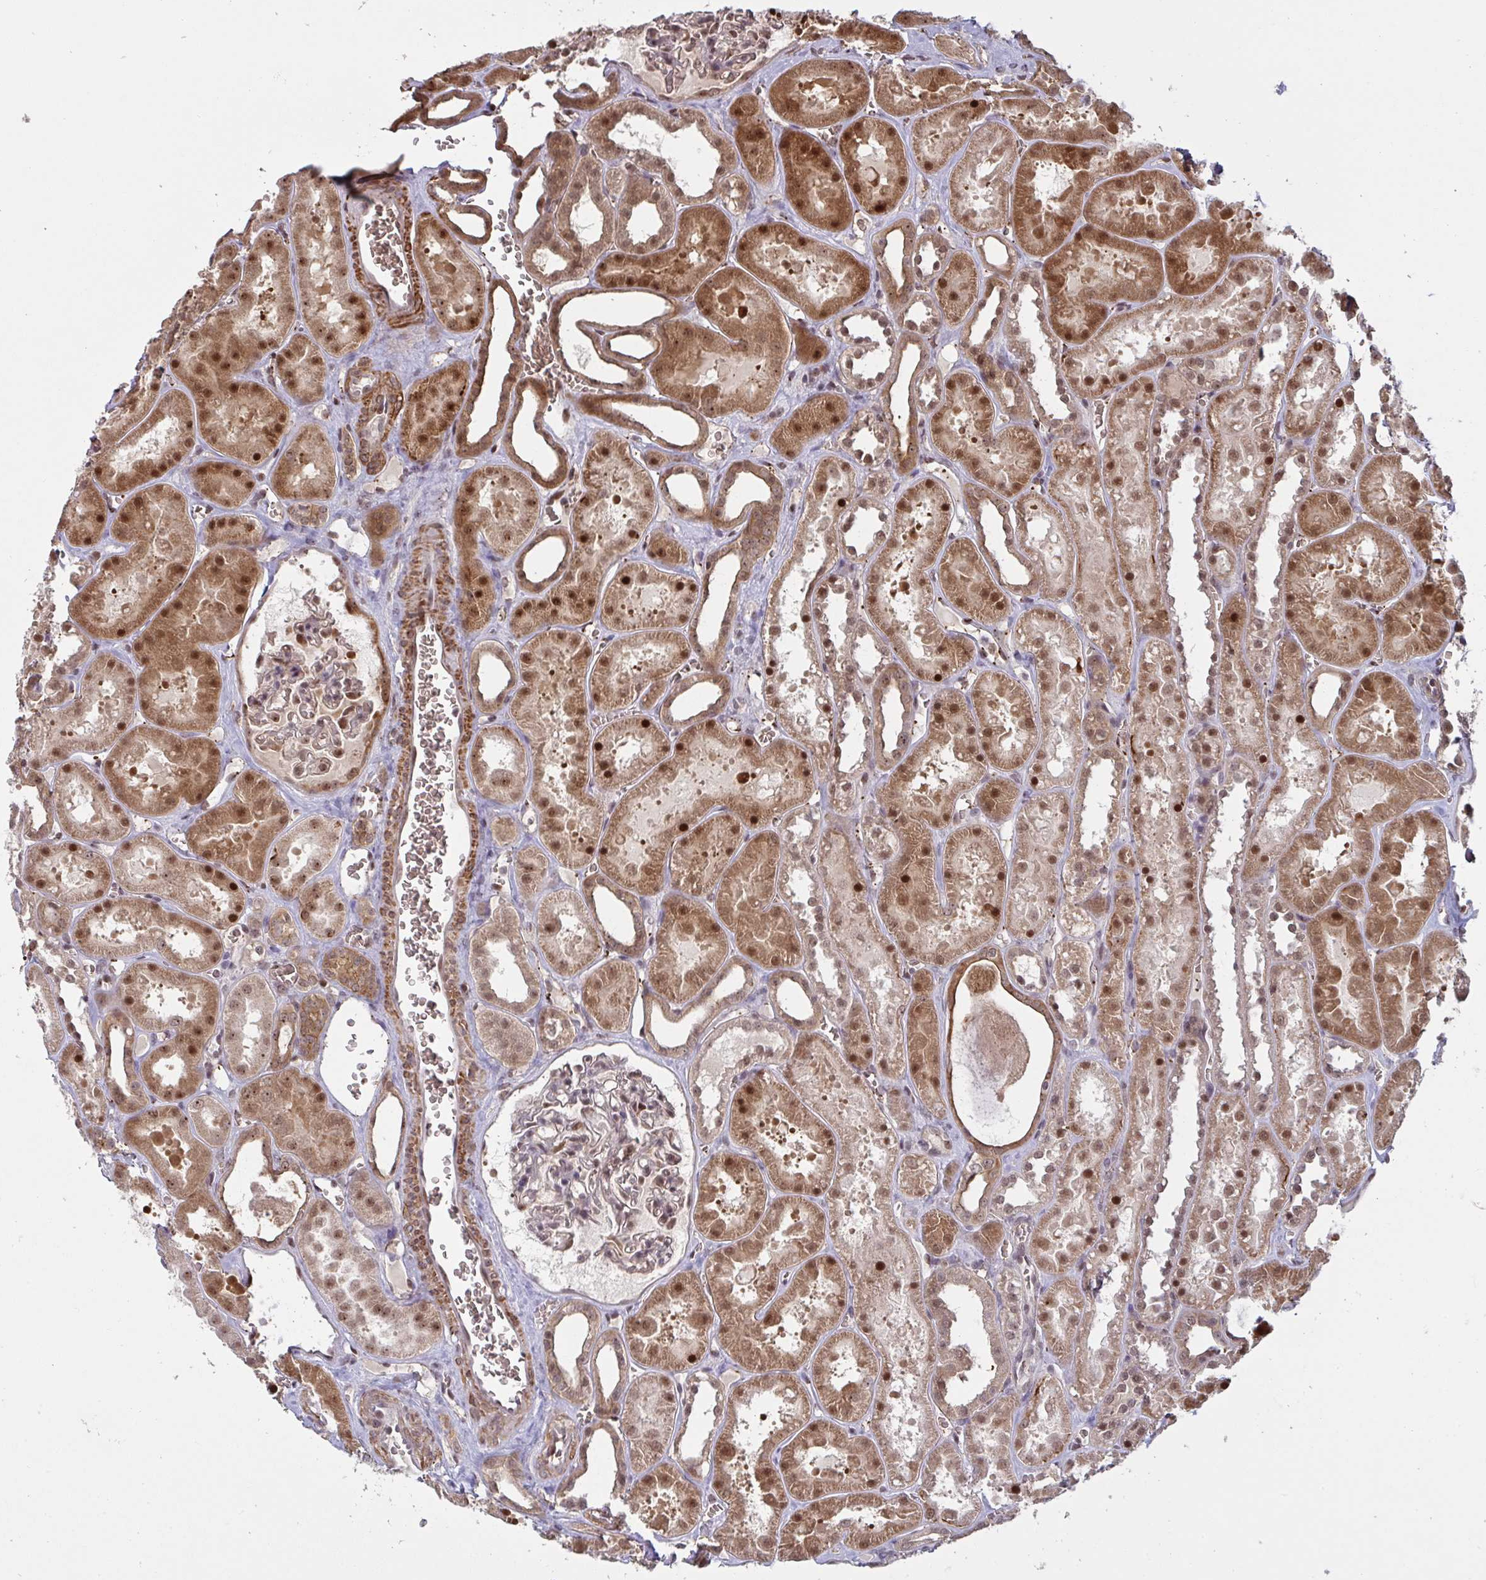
{"staining": {"intensity": "weak", "quantity": "25%-75%", "location": "nuclear"}, "tissue": "kidney", "cell_type": "Cells in glomeruli", "image_type": "normal", "snomed": [{"axis": "morphology", "description": "Normal tissue, NOS"}, {"axis": "topography", "description": "Kidney"}], "caption": "Kidney was stained to show a protein in brown. There is low levels of weak nuclear positivity in about 25%-75% of cells in glomeruli. (Brightfield microscopy of DAB IHC at high magnification).", "gene": "NLRP13", "patient": {"sex": "female", "age": 41}}